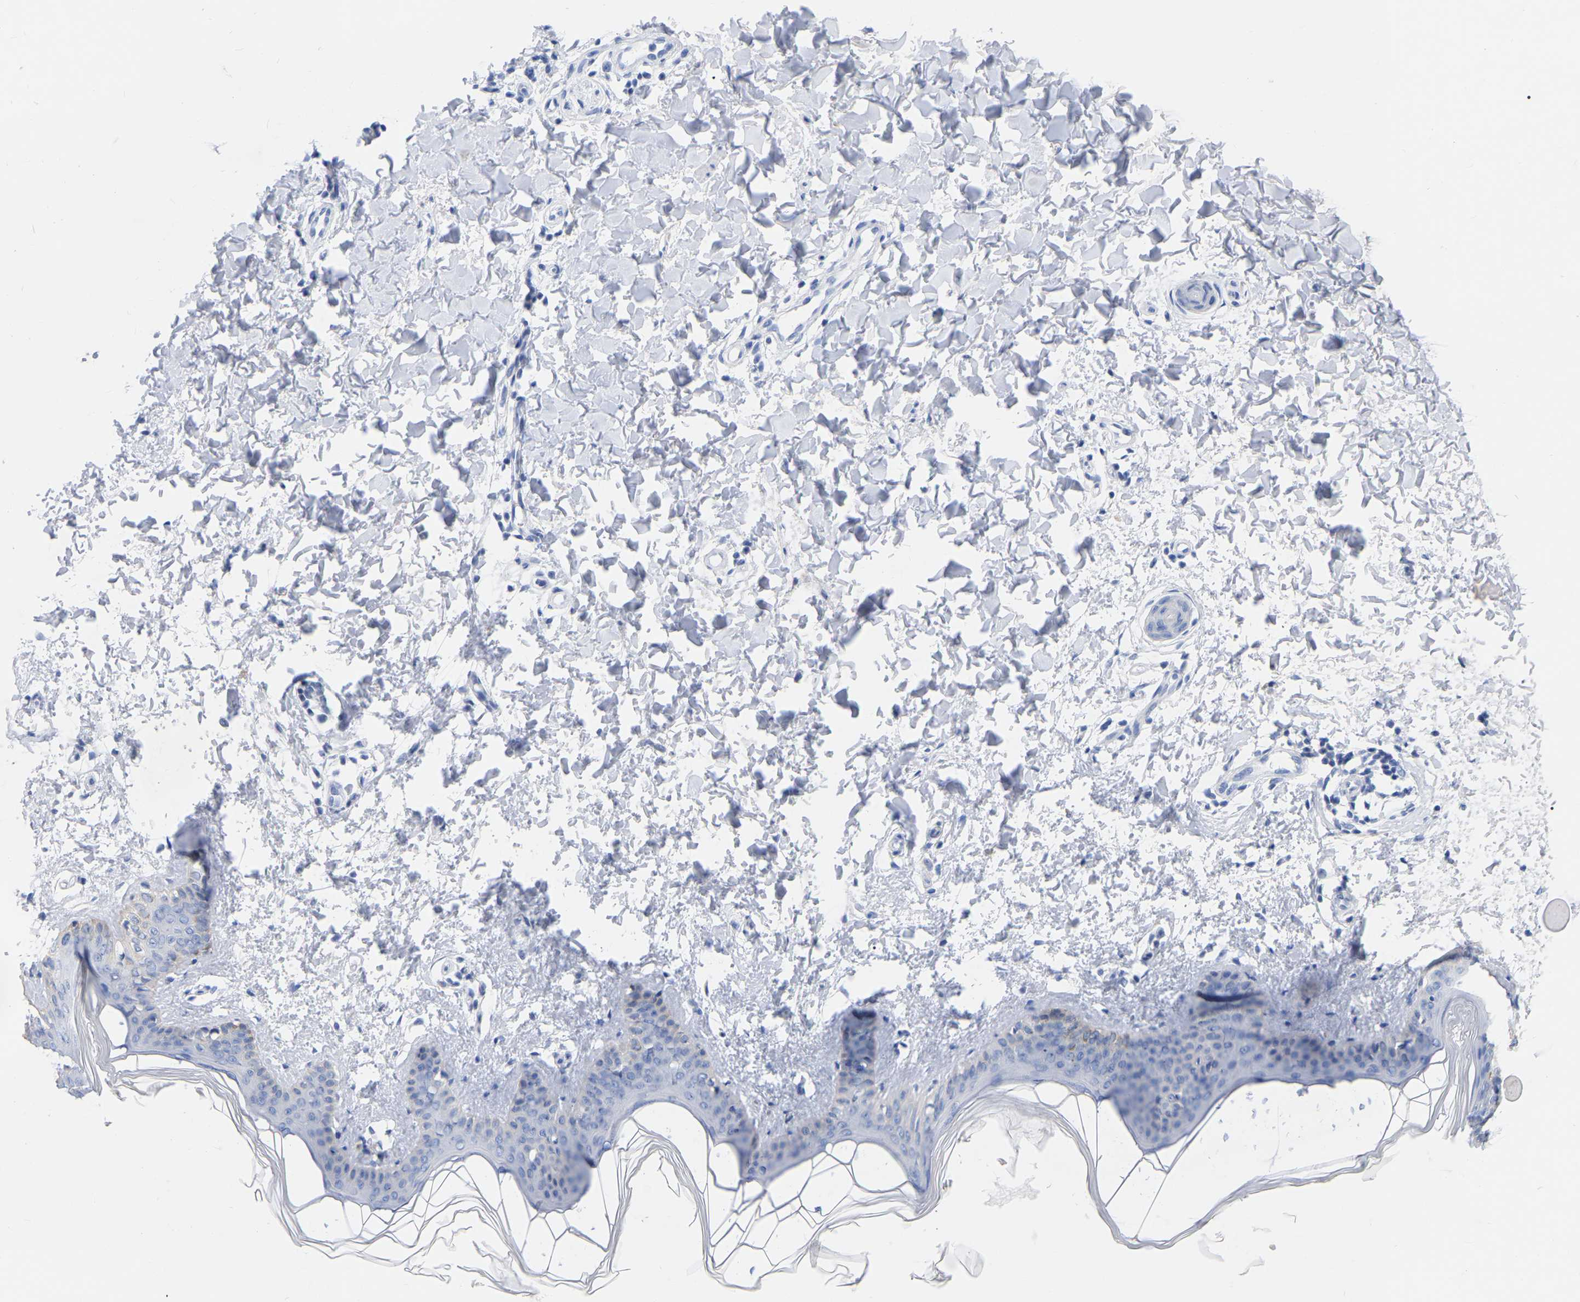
{"staining": {"intensity": "negative", "quantity": "none", "location": "none"}, "tissue": "skin", "cell_type": "Fibroblasts", "image_type": "normal", "snomed": [{"axis": "morphology", "description": "Normal tissue, NOS"}, {"axis": "topography", "description": "Skin"}], "caption": "This micrograph is of unremarkable skin stained with immunohistochemistry to label a protein in brown with the nuclei are counter-stained blue. There is no expression in fibroblasts.", "gene": "ZNF629", "patient": {"sex": "female", "age": 17}}